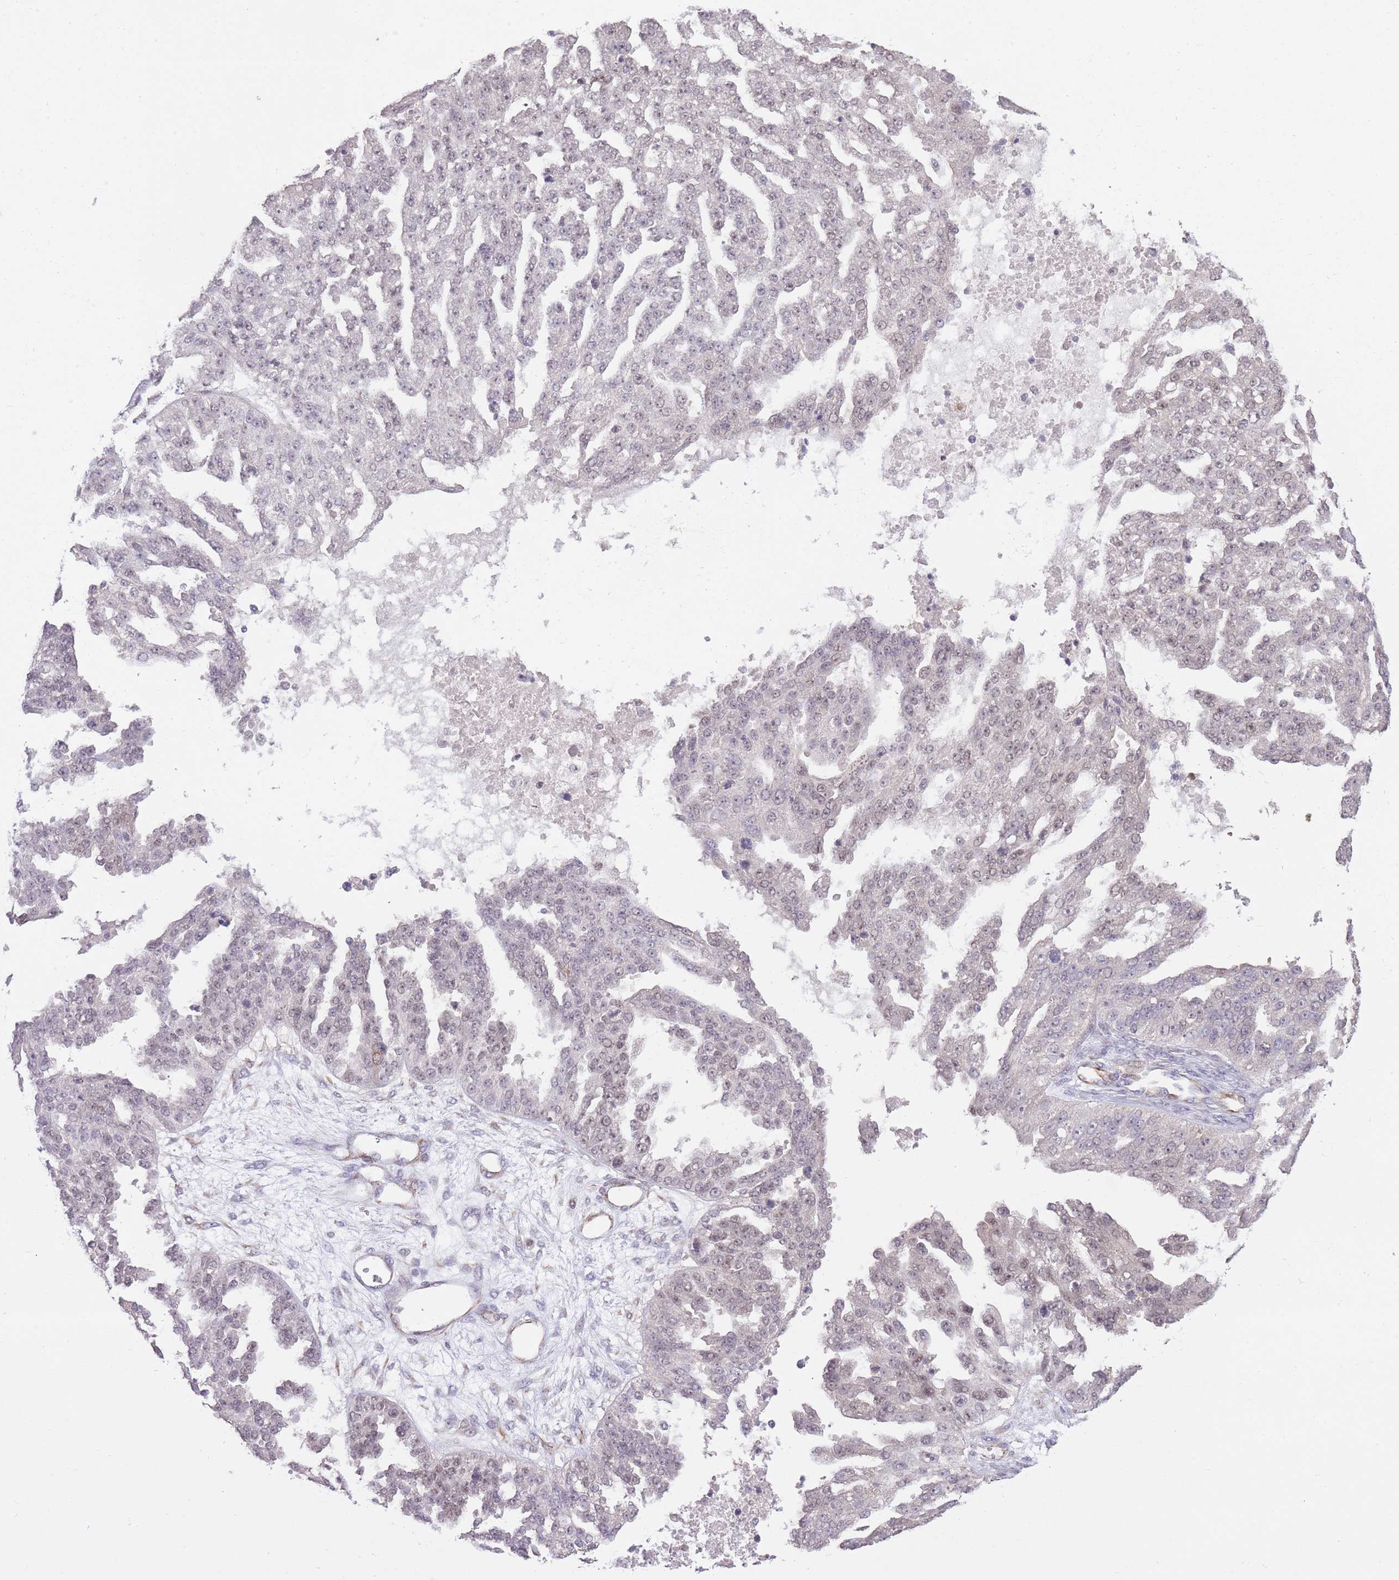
{"staining": {"intensity": "weak", "quantity": ">75%", "location": "nuclear"}, "tissue": "ovarian cancer", "cell_type": "Tumor cells", "image_type": "cancer", "snomed": [{"axis": "morphology", "description": "Cystadenocarcinoma, serous, NOS"}, {"axis": "topography", "description": "Ovary"}], "caption": "Immunohistochemical staining of ovarian serous cystadenocarcinoma displays low levels of weak nuclear expression in about >75% of tumor cells.", "gene": "ELL", "patient": {"sex": "female", "age": 58}}